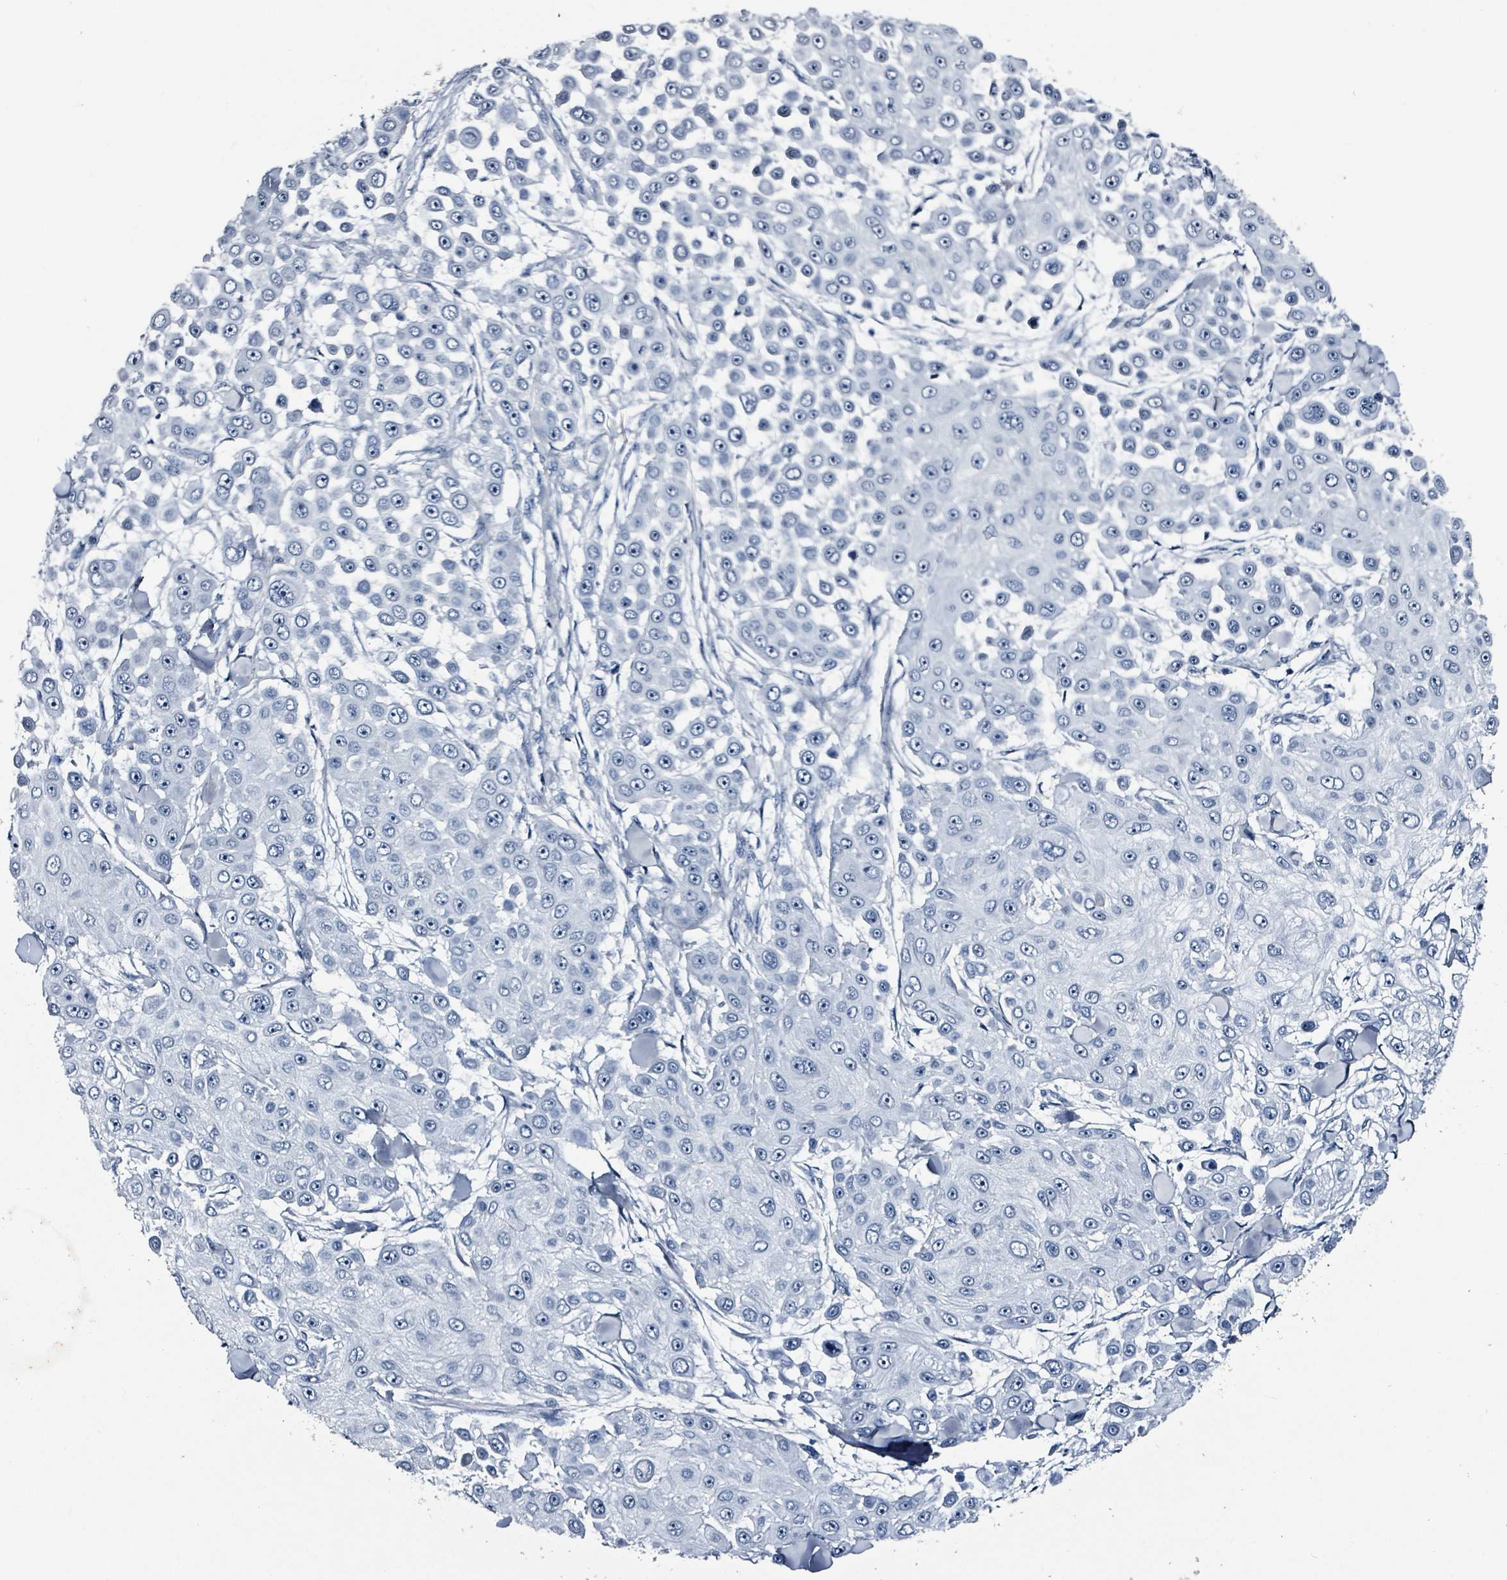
{"staining": {"intensity": "negative", "quantity": "none", "location": "none"}, "tissue": "skin cancer", "cell_type": "Tumor cells", "image_type": "cancer", "snomed": [{"axis": "morphology", "description": "Squamous cell carcinoma, NOS"}, {"axis": "topography", "description": "Skin"}], "caption": "IHC of skin cancer (squamous cell carcinoma) reveals no expression in tumor cells.", "gene": "CA9", "patient": {"sex": "male", "age": 67}}